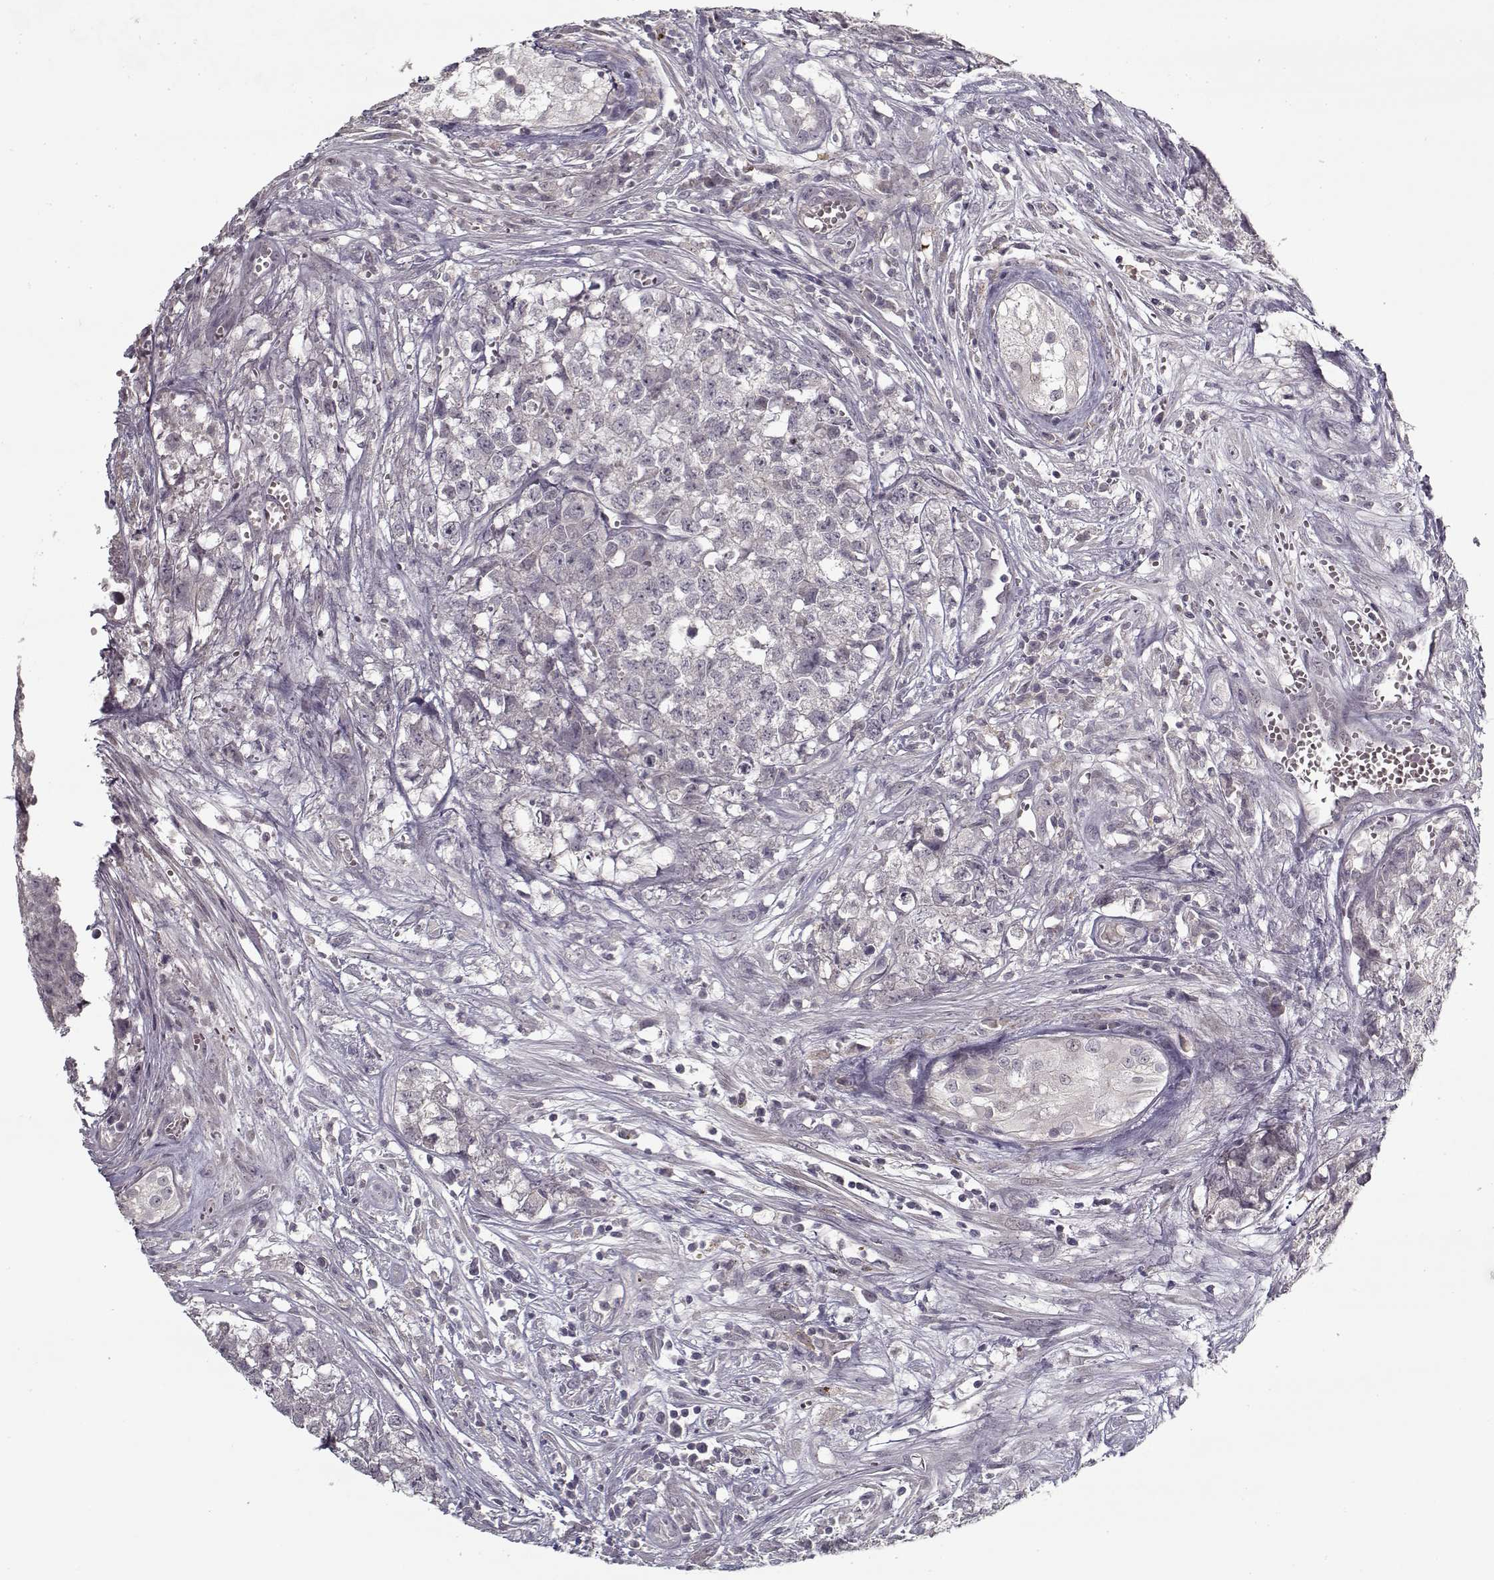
{"staining": {"intensity": "negative", "quantity": "none", "location": "none"}, "tissue": "testis cancer", "cell_type": "Tumor cells", "image_type": "cancer", "snomed": [{"axis": "morphology", "description": "Seminoma, NOS"}, {"axis": "morphology", "description": "Carcinoma, Embryonal, NOS"}, {"axis": "topography", "description": "Testis"}], "caption": "An immunohistochemistry (IHC) histopathology image of testis cancer is shown. There is no staining in tumor cells of testis cancer.", "gene": "LAMA2", "patient": {"sex": "male", "age": 22}}